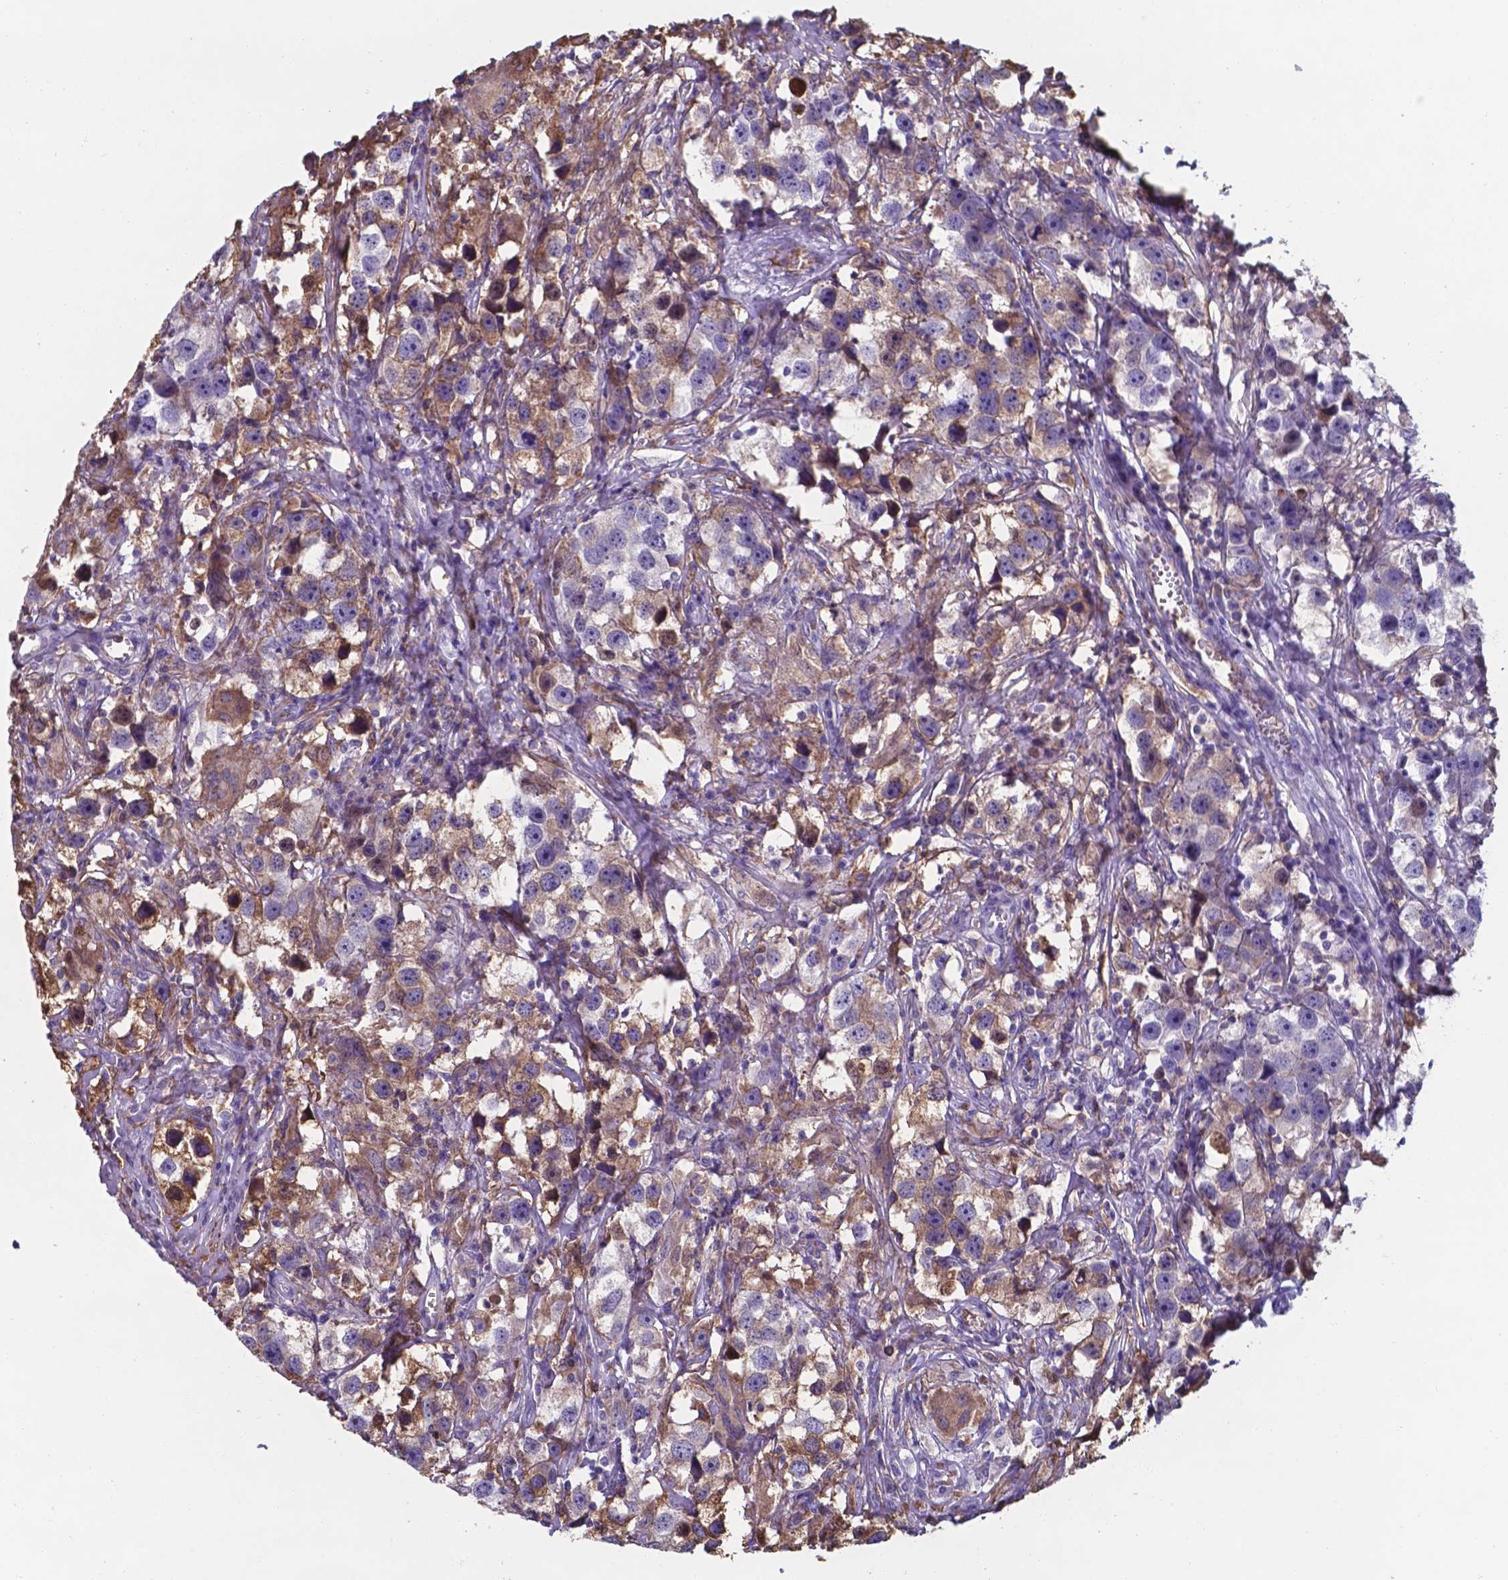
{"staining": {"intensity": "moderate", "quantity": ">75%", "location": "cytoplasmic/membranous"}, "tissue": "testis cancer", "cell_type": "Tumor cells", "image_type": "cancer", "snomed": [{"axis": "morphology", "description": "Seminoma, NOS"}, {"axis": "topography", "description": "Testis"}], "caption": "This is a photomicrograph of IHC staining of testis cancer, which shows moderate positivity in the cytoplasmic/membranous of tumor cells.", "gene": "SERPINA1", "patient": {"sex": "male", "age": 49}}